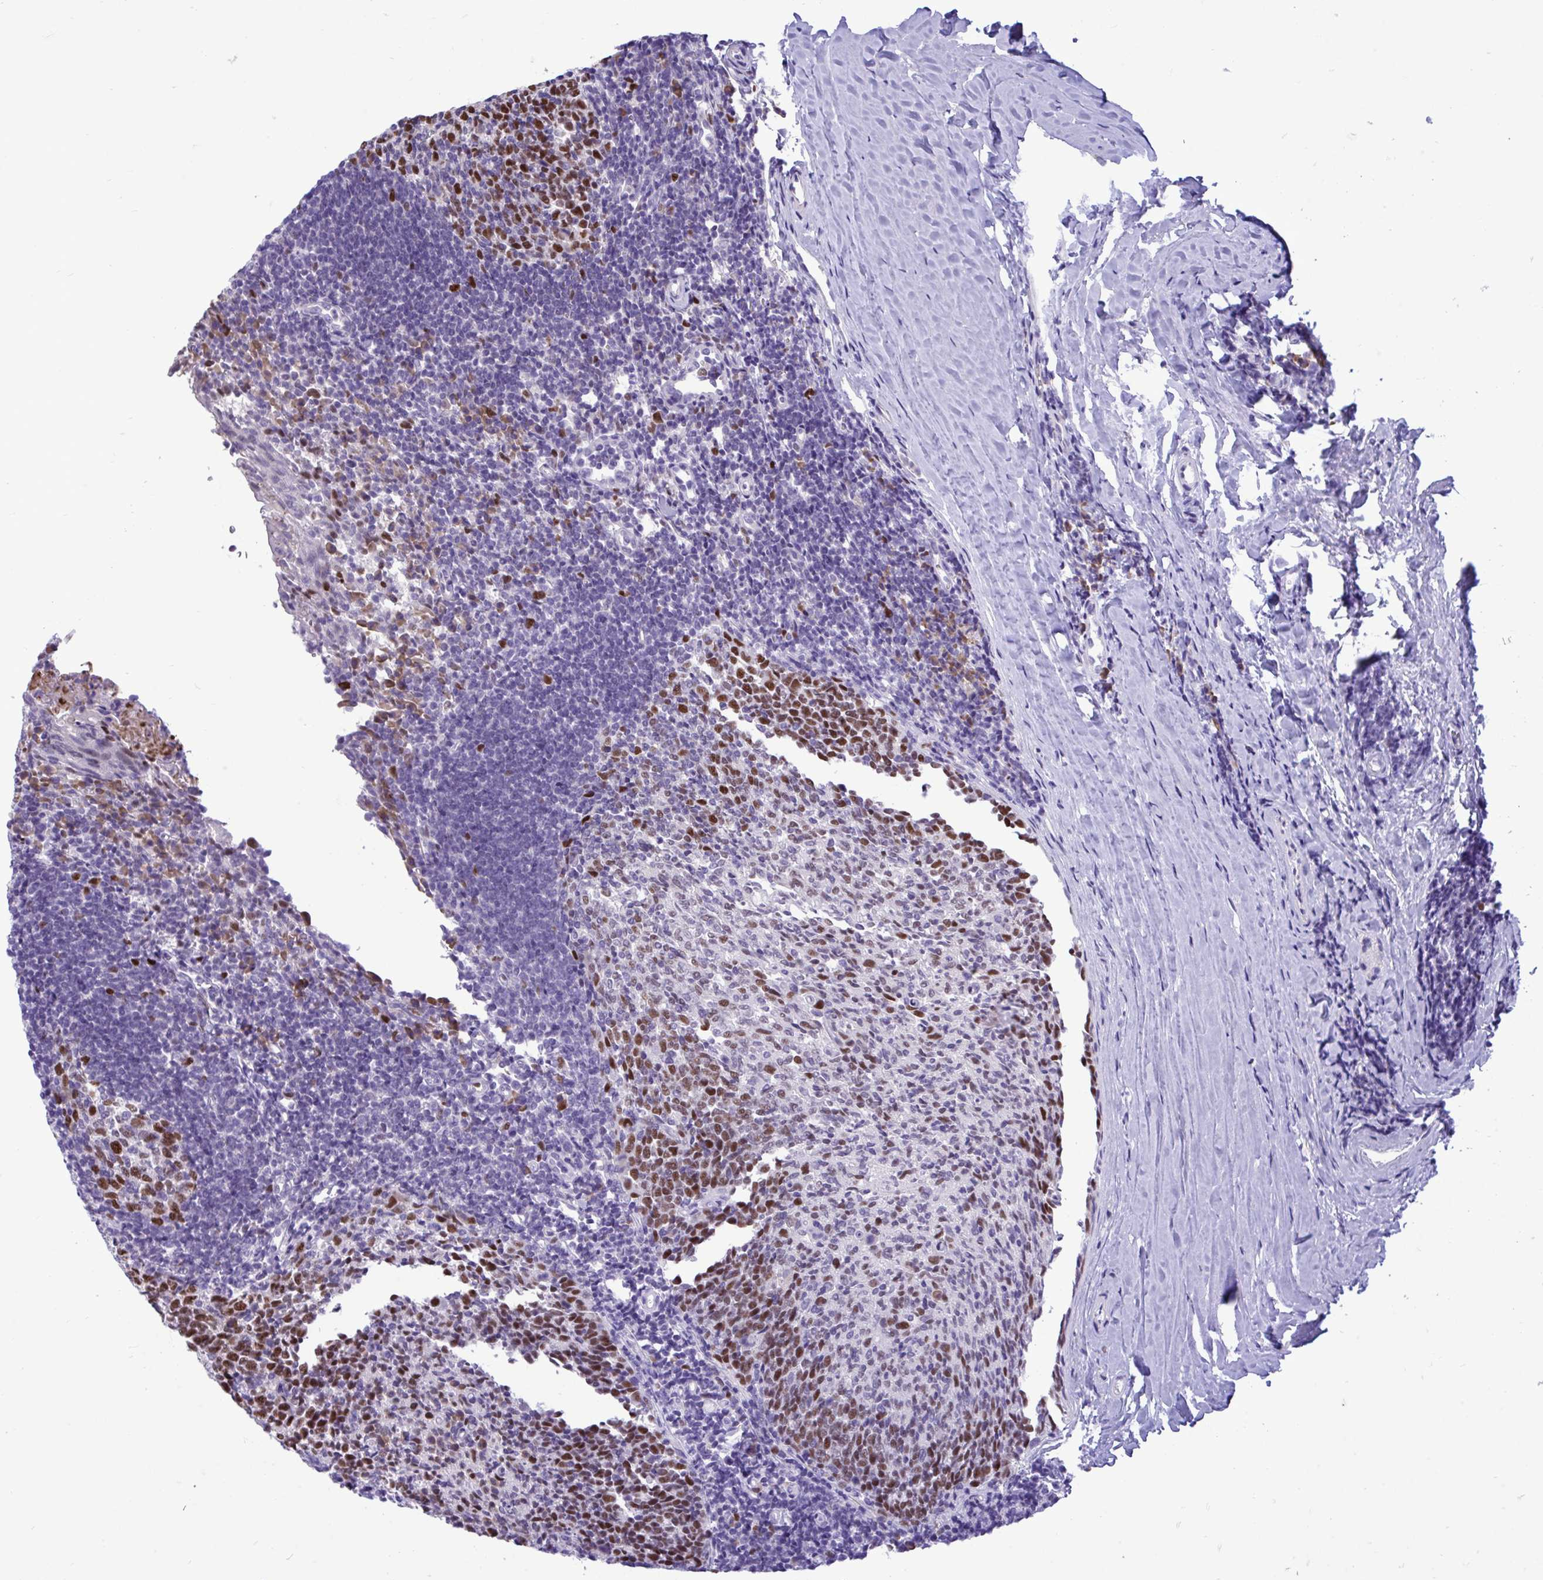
{"staining": {"intensity": "strong", "quantity": "25%-75%", "location": "nuclear"}, "tissue": "tonsil", "cell_type": "Germinal center cells", "image_type": "normal", "snomed": [{"axis": "morphology", "description": "Normal tissue, NOS"}, {"axis": "topography", "description": "Tonsil"}], "caption": "Protein expression analysis of benign tonsil demonstrates strong nuclear positivity in about 25%-75% of germinal center cells. The staining was performed using DAB (3,3'-diaminobenzidine), with brown indicating positive protein expression. Nuclei are stained blue with hematoxylin.", "gene": "C1QL2", "patient": {"sex": "female", "age": 10}}